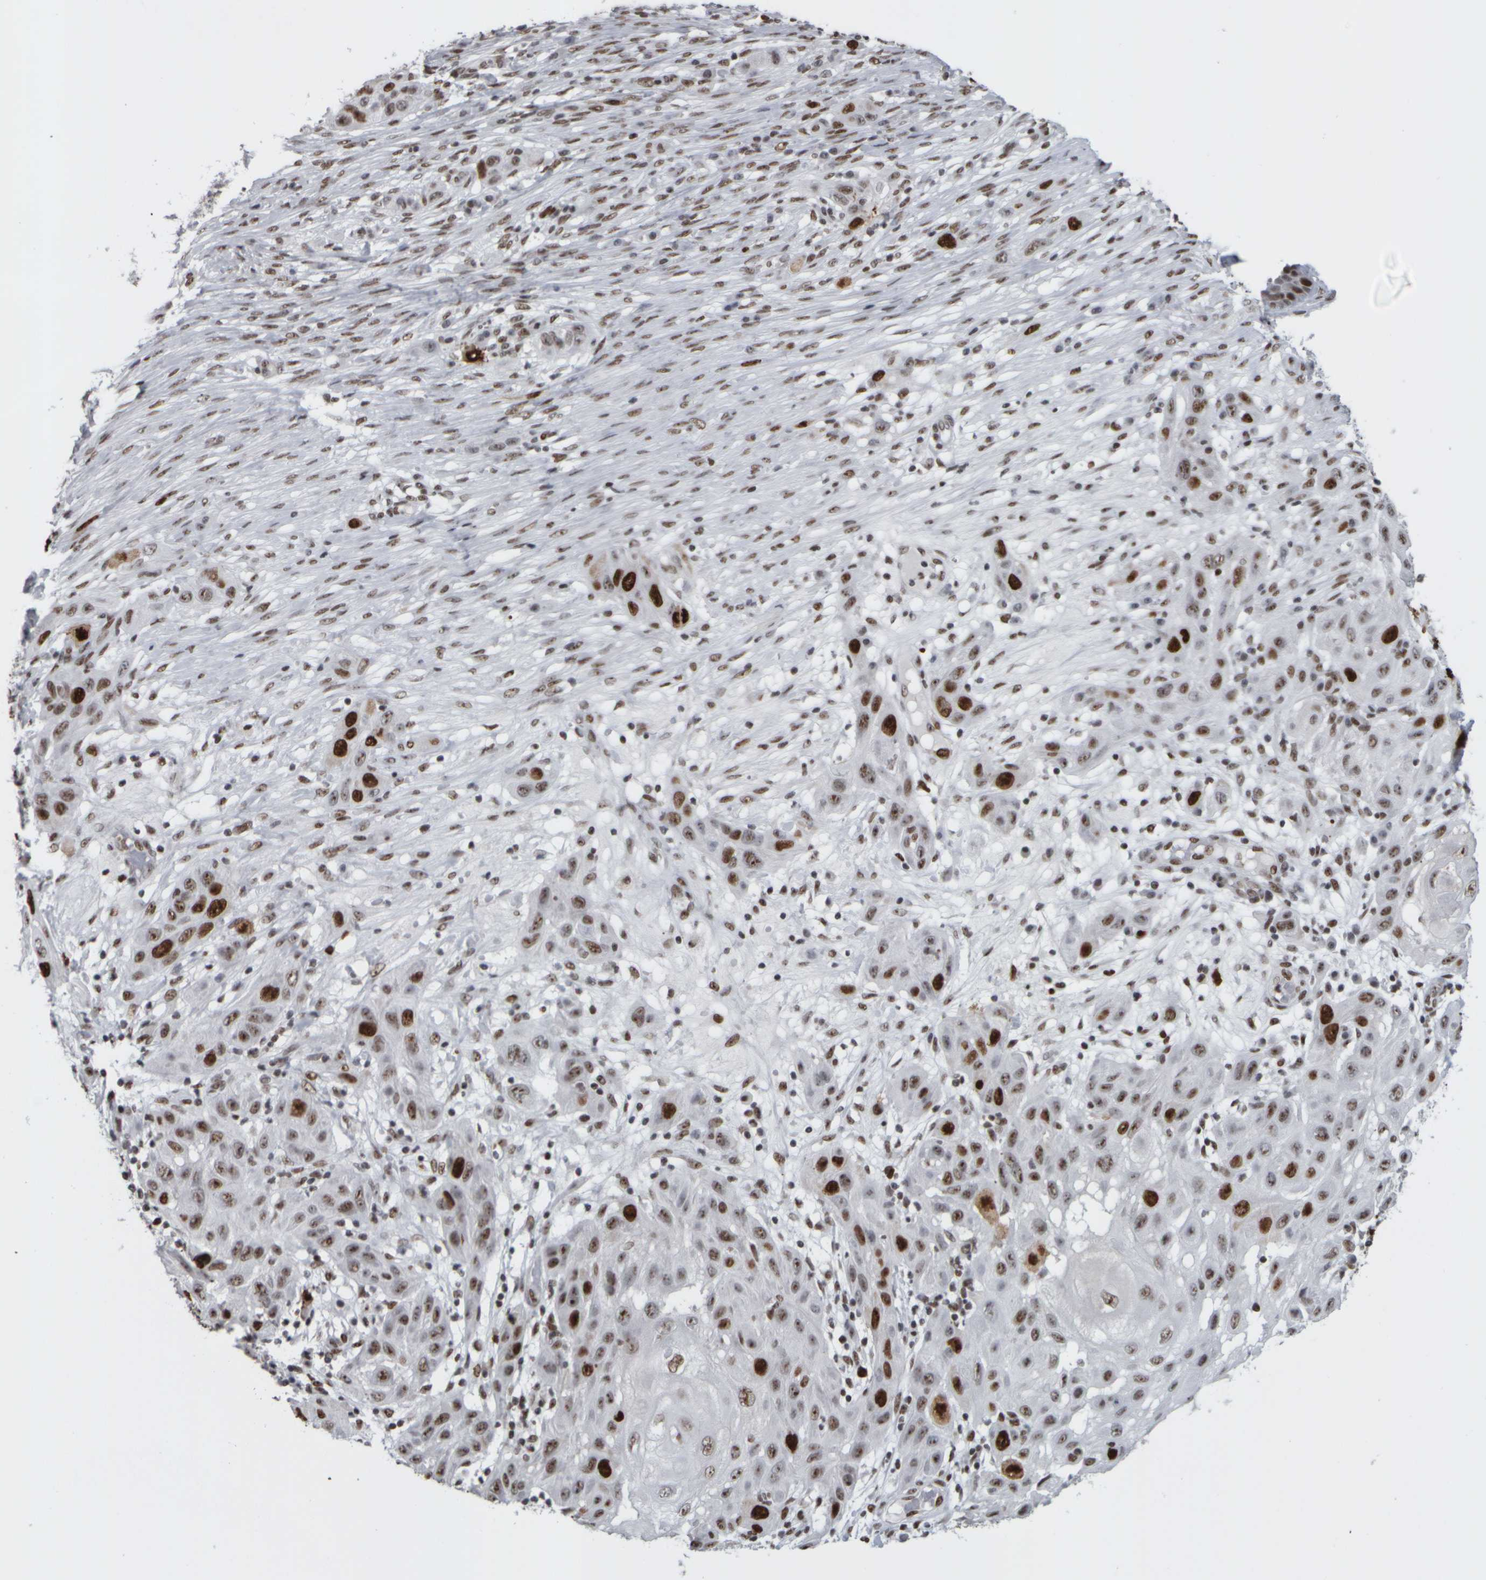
{"staining": {"intensity": "strong", "quantity": ">75%", "location": "nuclear"}, "tissue": "skin cancer", "cell_type": "Tumor cells", "image_type": "cancer", "snomed": [{"axis": "morphology", "description": "Squamous cell carcinoma, NOS"}, {"axis": "topography", "description": "Skin"}], "caption": "A photomicrograph of human squamous cell carcinoma (skin) stained for a protein shows strong nuclear brown staining in tumor cells.", "gene": "TOP2B", "patient": {"sex": "female", "age": 96}}